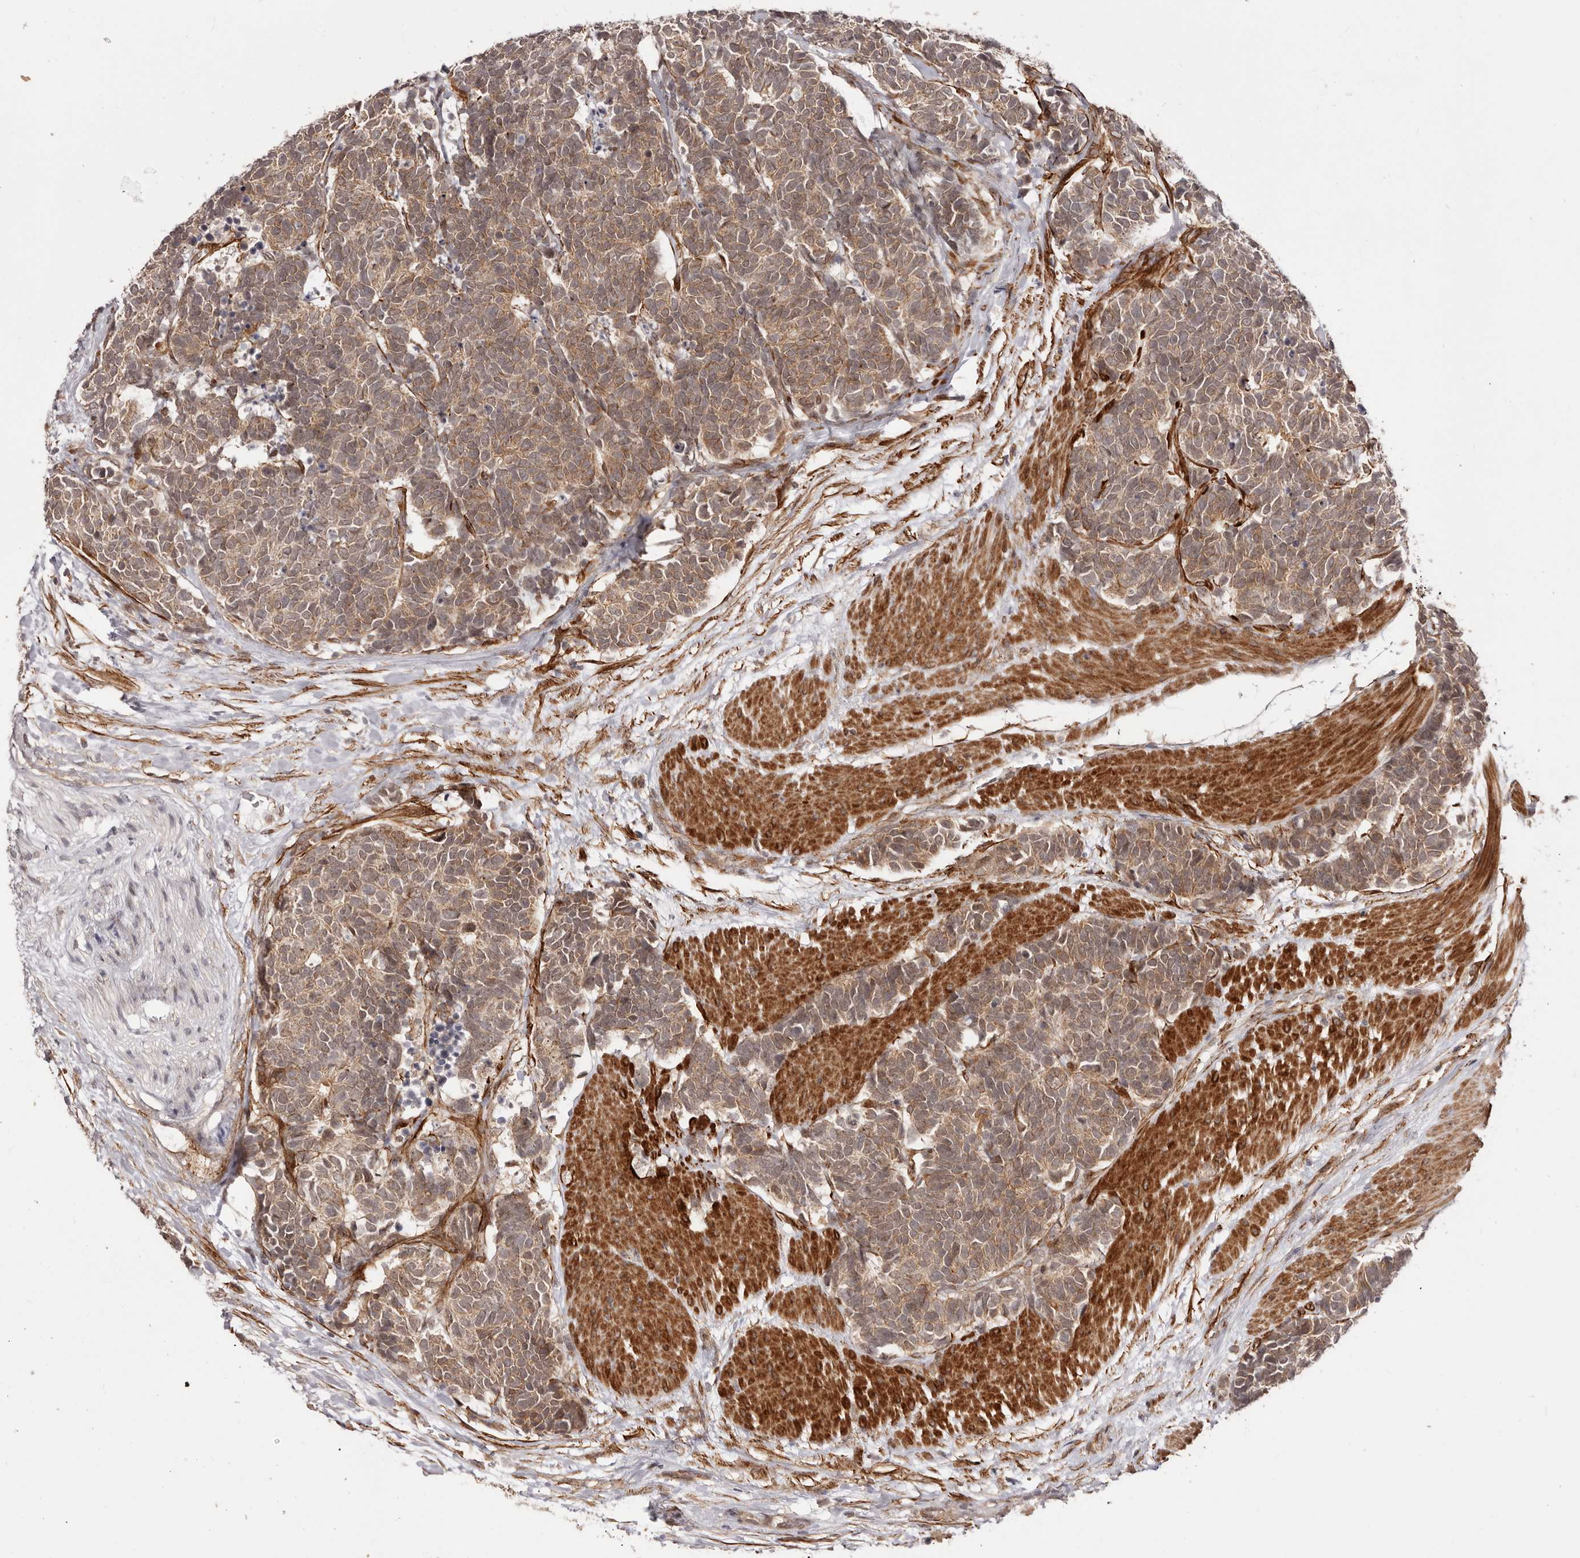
{"staining": {"intensity": "moderate", "quantity": ">75%", "location": "cytoplasmic/membranous"}, "tissue": "carcinoid", "cell_type": "Tumor cells", "image_type": "cancer", "snomed": [{"axis": "morphology", "description": "Carcinoma, NOS"}, {"axis": "morphology", "description": "Carcinoid, malignant, NOS"}, {"axis": "topography", "description": "Urinary bladder"}], "caption": "Approximately >75% of tumor cells in human carcinoid demonstrate moderate cytoplasmic/membranous protein expression as visualized by brown immunohistochemical staining.", "gene": "MICAL2", "patient": {"sex": "male", "age": 57}}